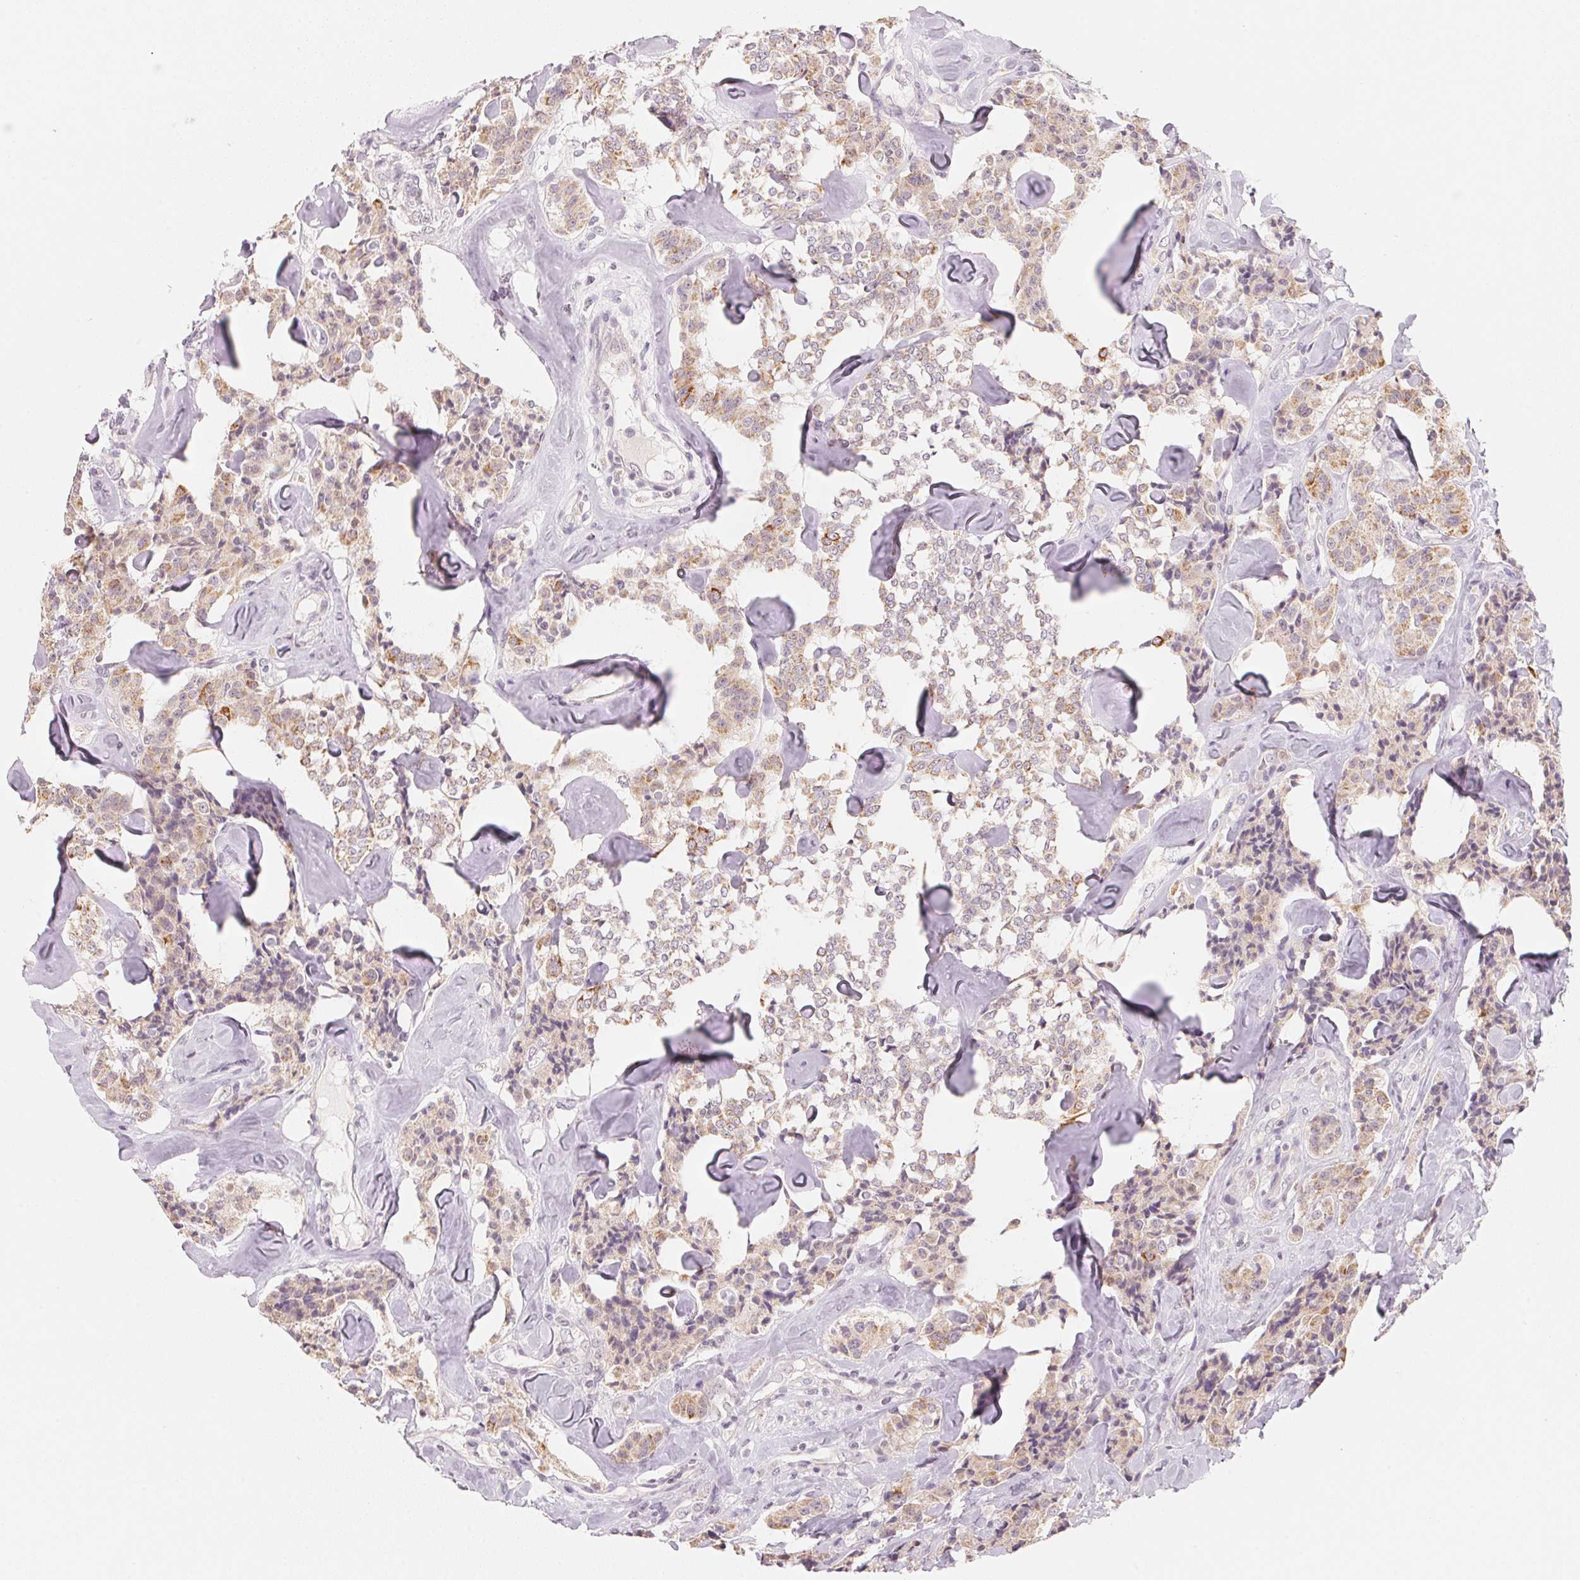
{"staining": {"intensity": "weak", "quantity": ">75%", "location": "cytoplasmic/membranous"}, "tissue": "carcinoid", "cell_type": "Tumor cells", "image_type": "cancer", "snomed": [{"axis": "morphology", "description": "Carcinoid, malignant, NOS"}, {"axis": "topography", "description": "Pancreas"}], "caption": "Brown immunohistochemical staining in human malignant carcinoid demonstrates weak cytoplasmic/membranous positivity in about >75% of tumor cells. The staining was performed using DAB, with brown indicating positive protein expression. Nuclei are stained blue with hematoxylin.", "gene": "ANKRD31", "patient": {"sex": "male", "age": 41}}